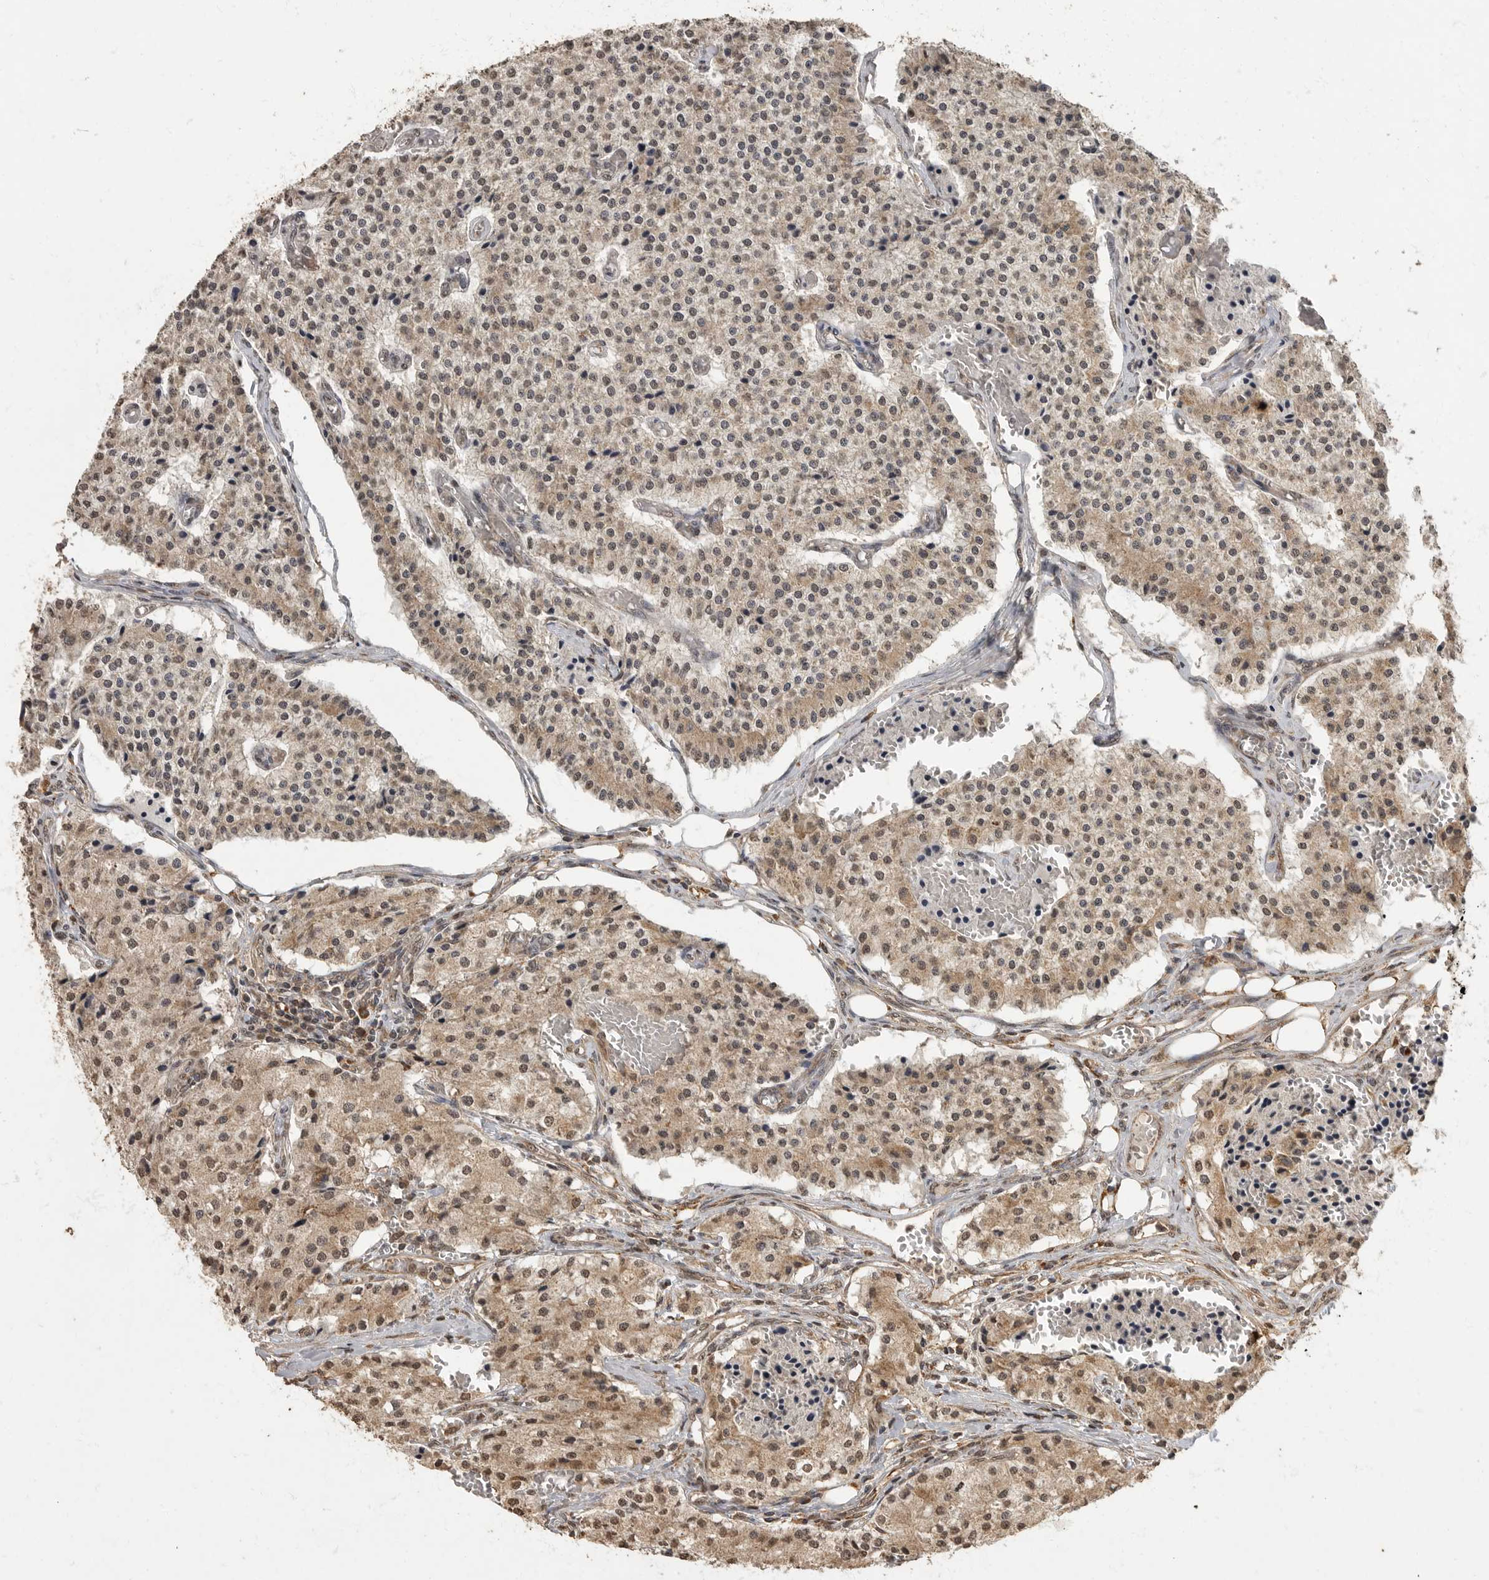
{"staining": {"intensity": "weak", "quantity": ">75%", "location": "cytoplasmic/membranous,nuclear"}, "tissue": "carcinoid", "cell_type": "Tumor cells", "image_type": "cancer", "snomed": [{"axis": "morphology", "description": "Carcinoid, malignant, NOS"}, {"axis": "topography", "description": "Colon"}], "caption": "Carcinoid (malignant) stained for a protein reveals weak cytoplasmic/membranous and nuclear positivity in tumor cells.", "gene": "MAFG", "patient": {"sex": "female", "age": 52}}